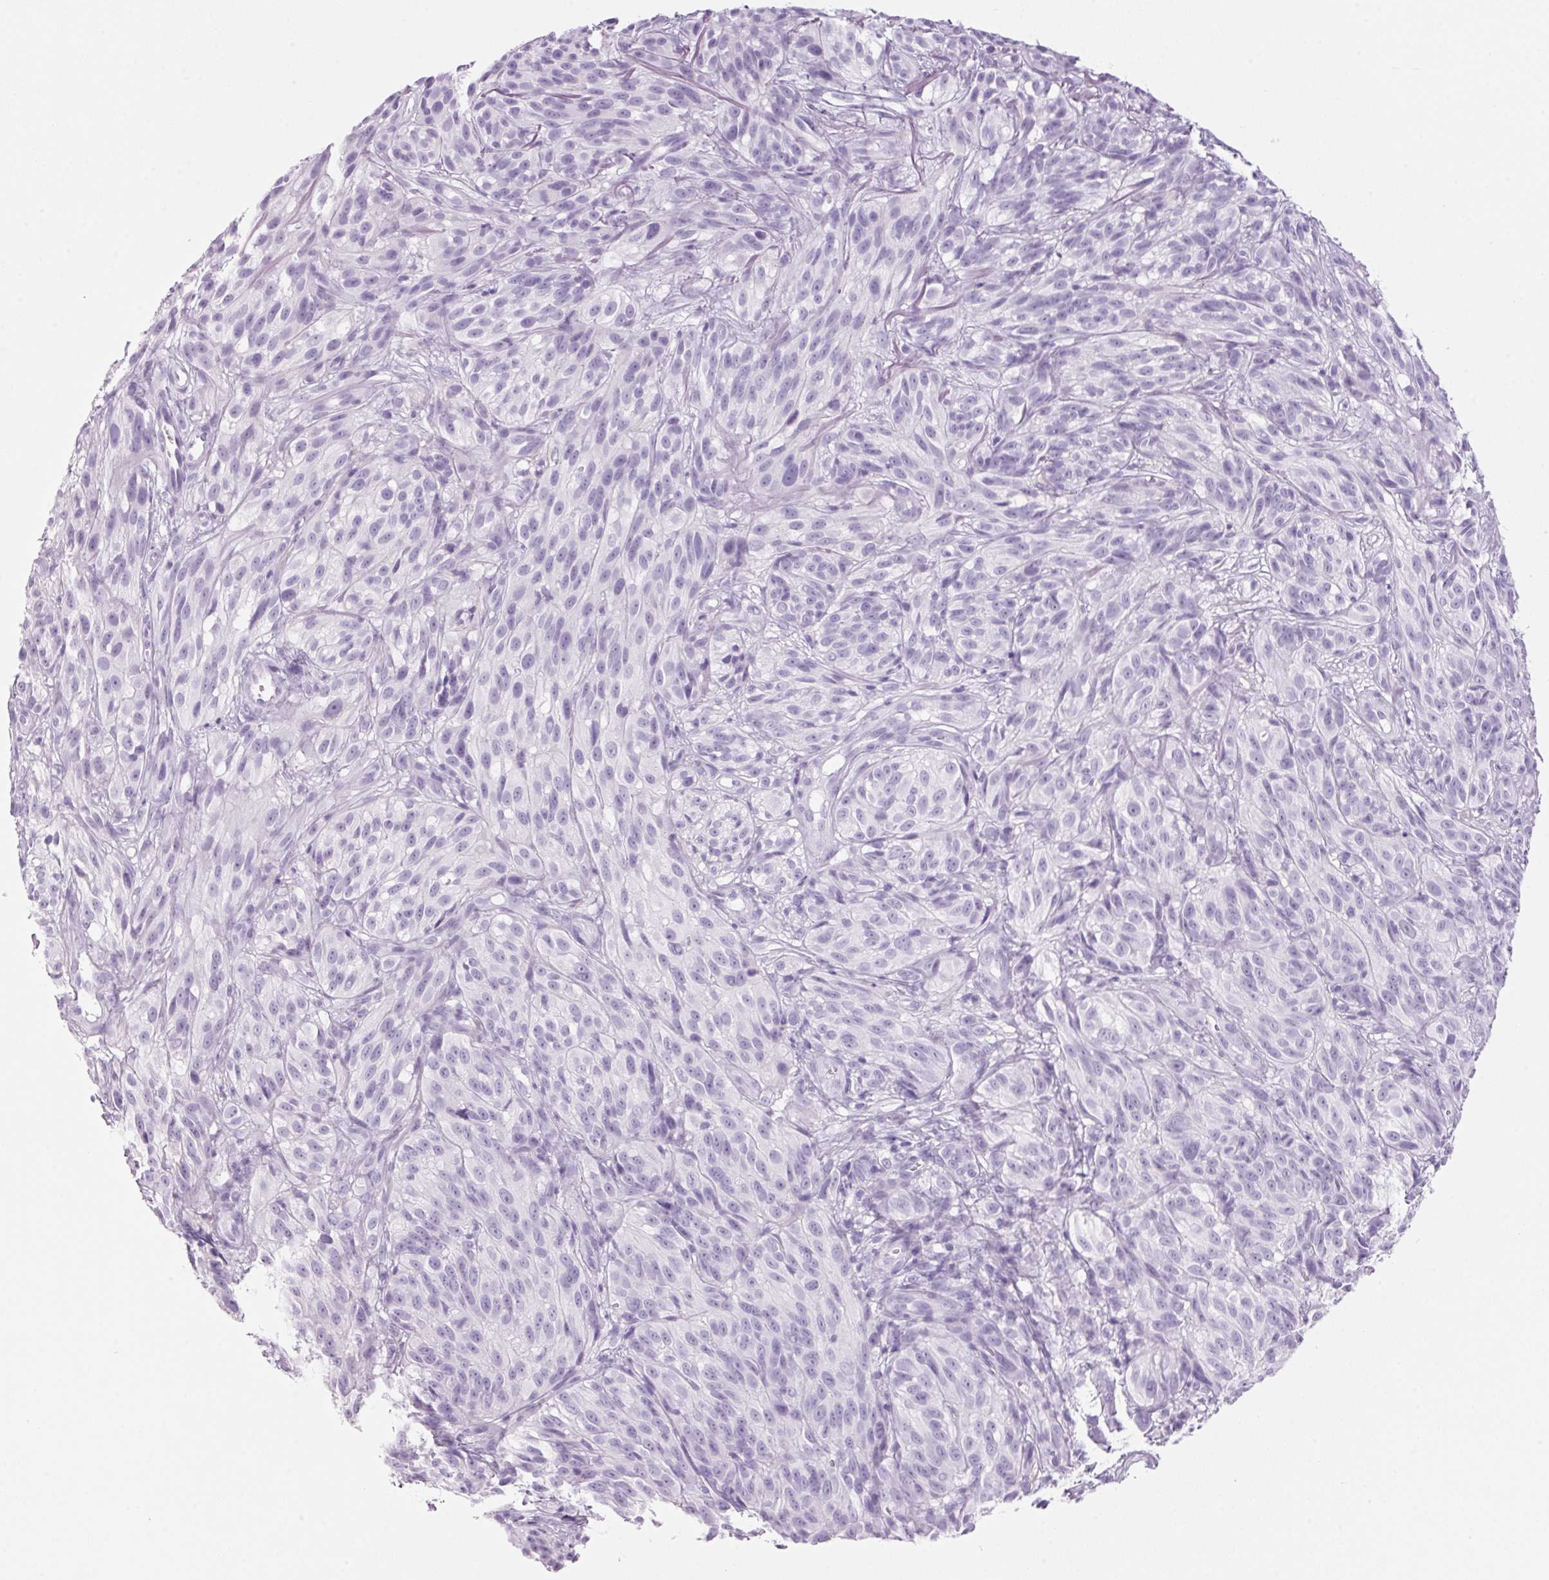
{"staining": {"intensity": "negative", "quantity": "none", "location": "none"}, "tissue": "melanoma", "cell_type": "Tumor cells", "image_type": "cancer", "snomed": [{"axis": "morphology", "description": "Malignant melanoma, NOS"}, {"axis": "topography", "description": "Skin"}], "caption": "DAB immunohistochemical staining of human malignant melanoma demonstrates no significant expression in tumor cells. Nuclei are stained in blue.", "gene": "PPP1R1A", "patient": {"sex": "female", "age": 85}}